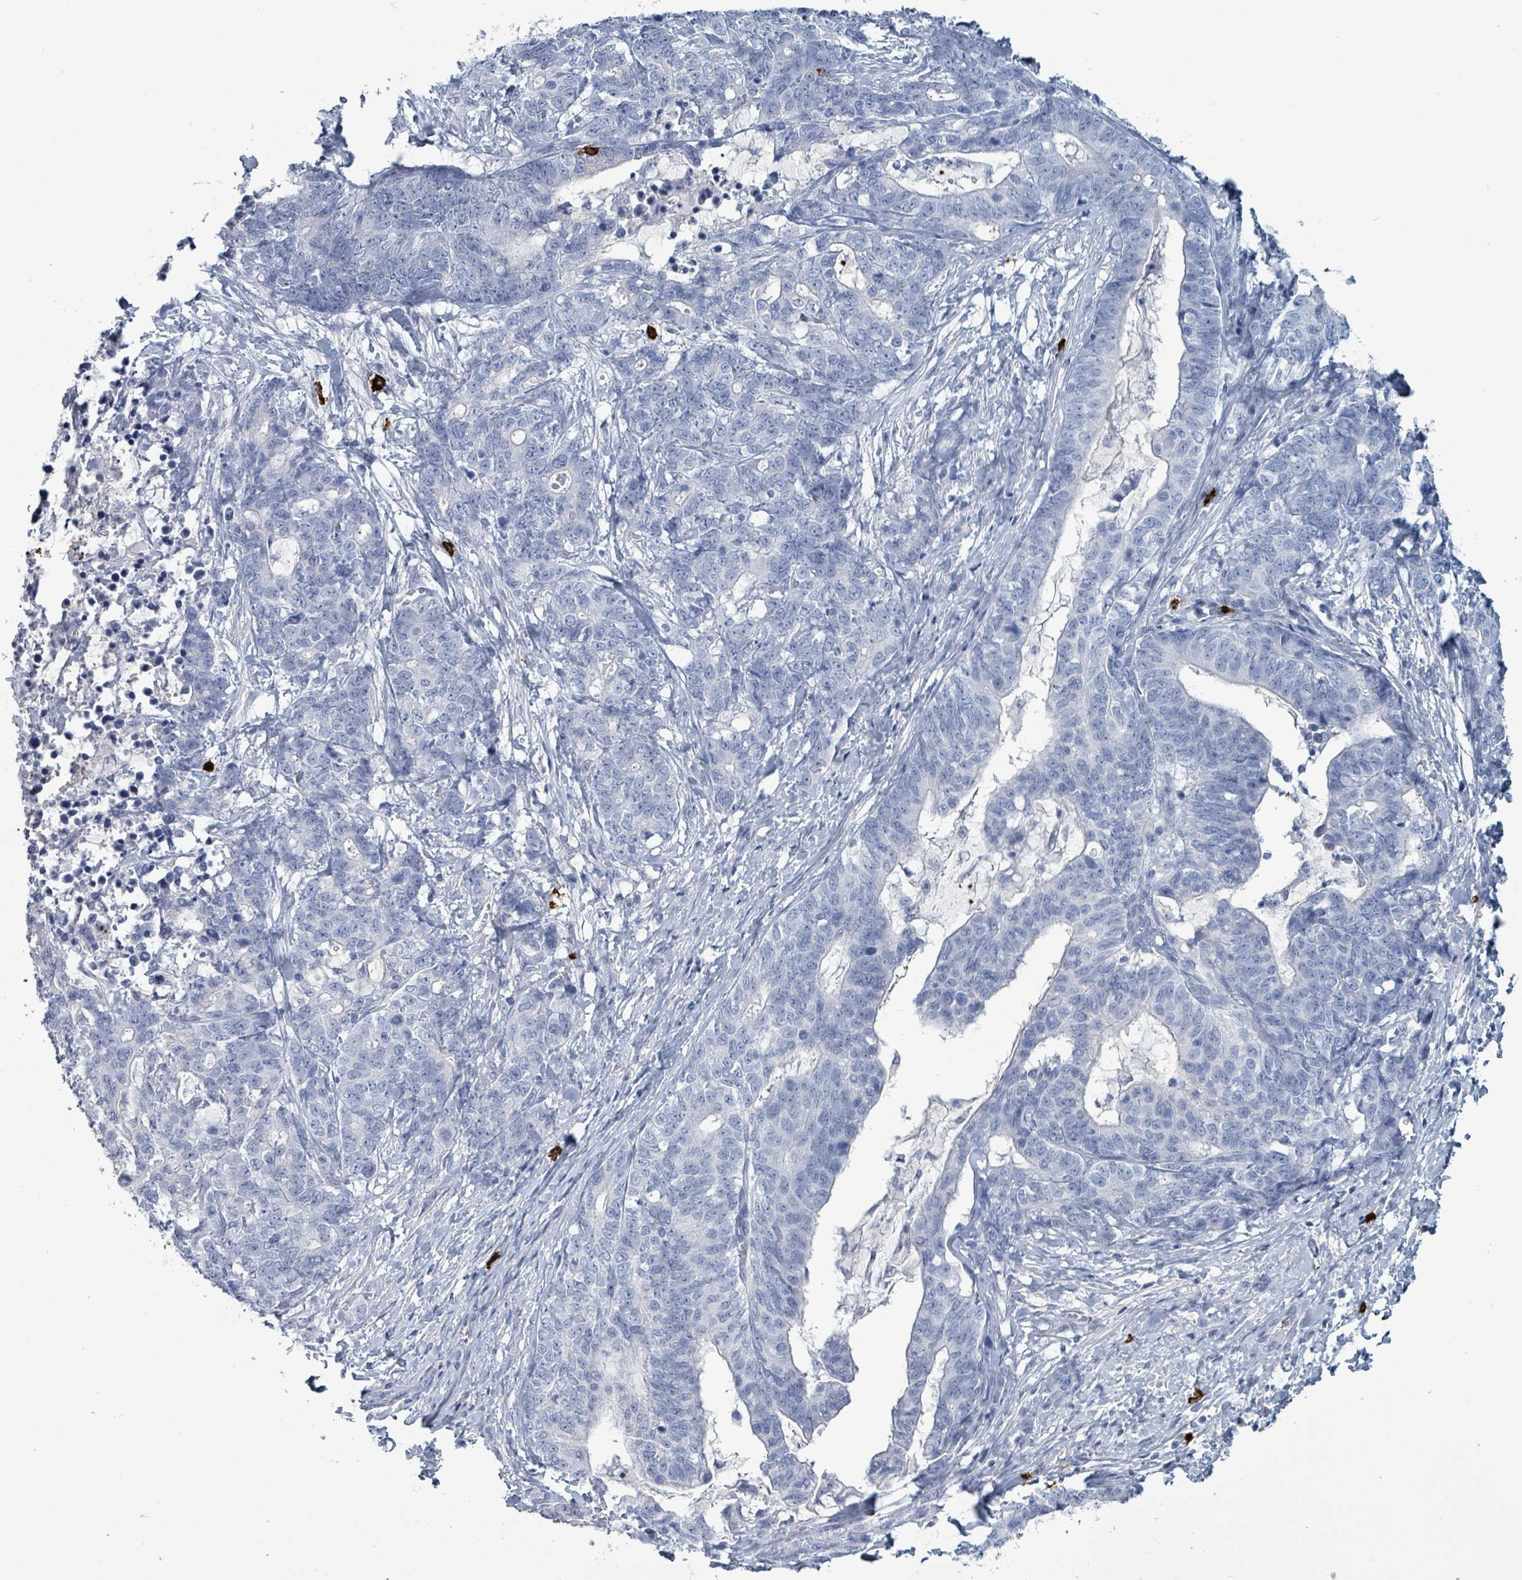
{"staining": {"intensity": "negative", "quantity": "none", "location": "none"}, "tissue": "stomach cancer", "cell_type": "Tumor cells", "image_type": "cancer", "snomed": [{"axis": "morphology", "description": "Normal tissue, NOS"}, {"axis": "morphology", "description": "Adenocarcinoma, NOS"}, {"axis": "topography", "description": "Stomach"}], "caption": "The immunohistochemistry (IHC) histopathology image has no significant staining in tumor cells of stomach adenocarcinoma tissue.", "gene": "VPS13D", "patient": {"sex": "female", "age": 64}}